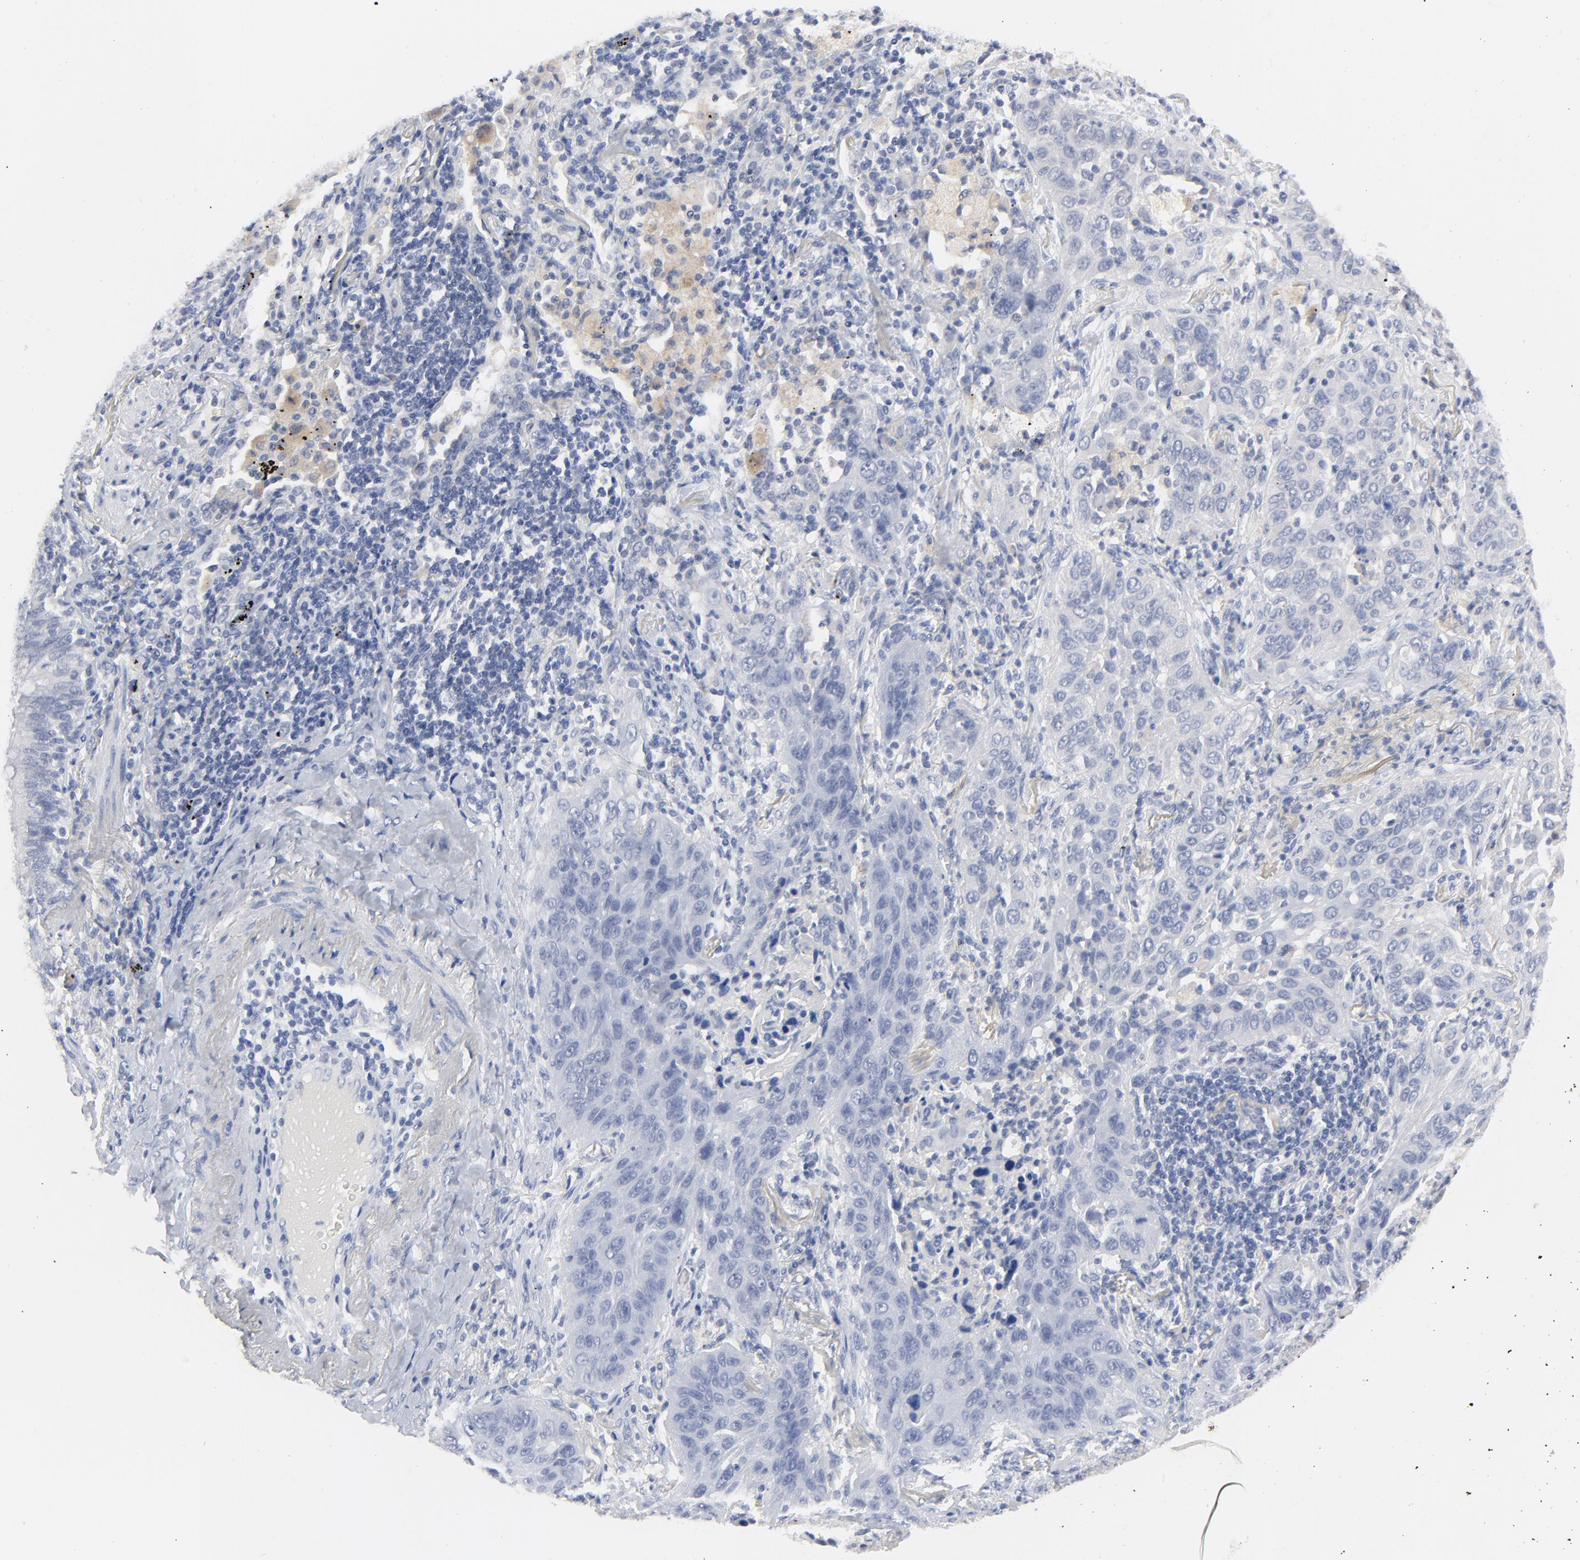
{"staining": {"intensity": "negative", "quantity": "none", "location": "none"}, "tissue": "lung cancer", "cell_type": "Tumor cells", "image_type": "cancer", "snomed": [{"axis": "morphology", "description": "Squamous cell carcinoma, NOS"}, {"axis": "topography", "description": "Lung"}], "caption": "An image of human squamous cell carcinoma (lung) is negative for staining in tumor cells.", "gene": "CLEC4G", "patient": {"sex": "female", "age": 67}}